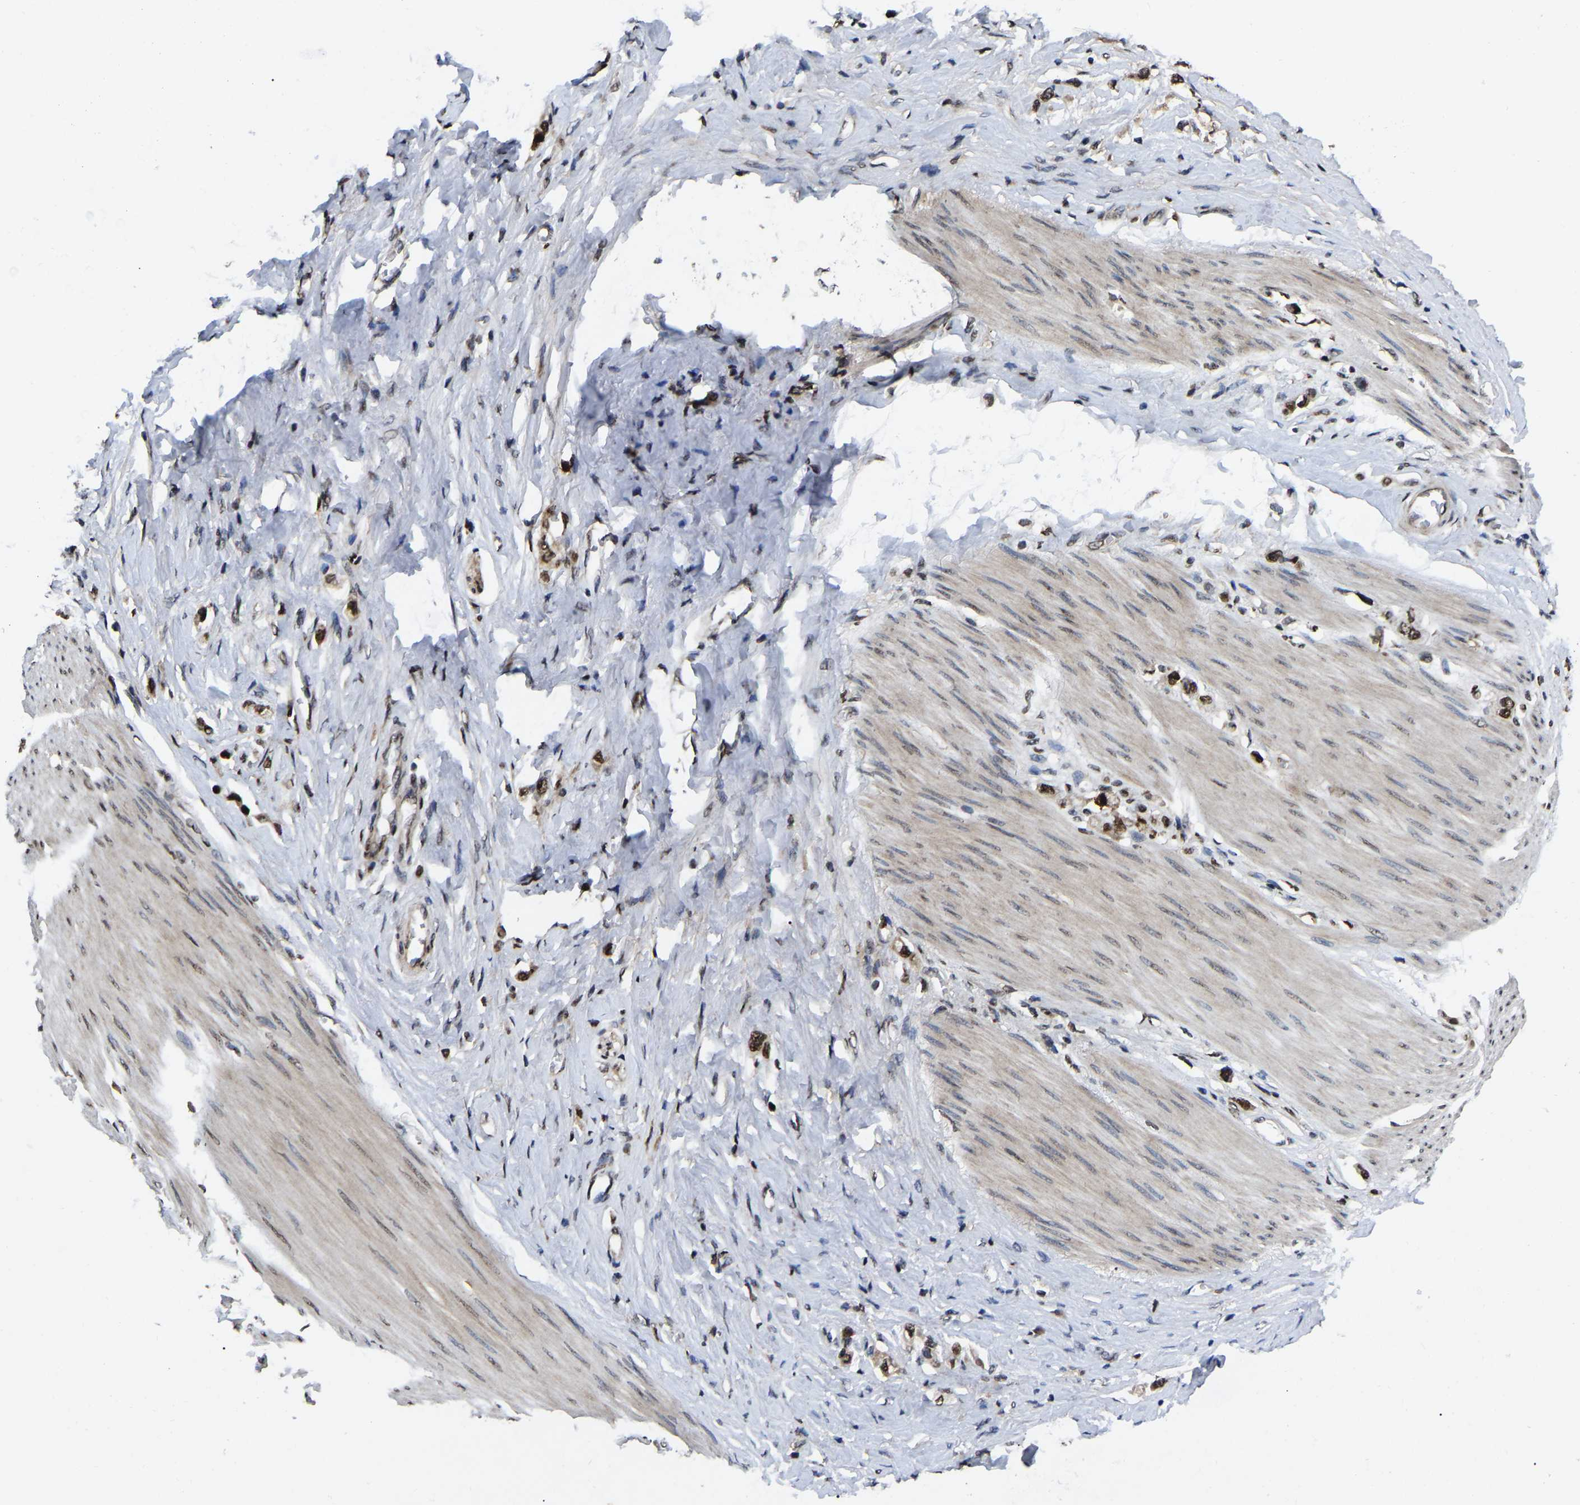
{"staining": {"intensity": "strong", "quantity": ">75%", "location": "nuclear"}, "tissue": "stomach cancer", "cell_type": "Tumor cells", "image_type": "cancer", "snomed": [{"axis": "morphology", "description": "Adenocarcinoma, NOS"}, {"axis": "topography", "description": "Stomach"}], "caption": "This image shows adenocarcinoma (stomach) stained with immunohistochemistry to label a protein in brown. The nuclear of tumor cells show strong positivity for the protein. Nuclei are counter-stained blue.", "gene": "TRIM35", "patient": {"sex": "female", "age": 65}}